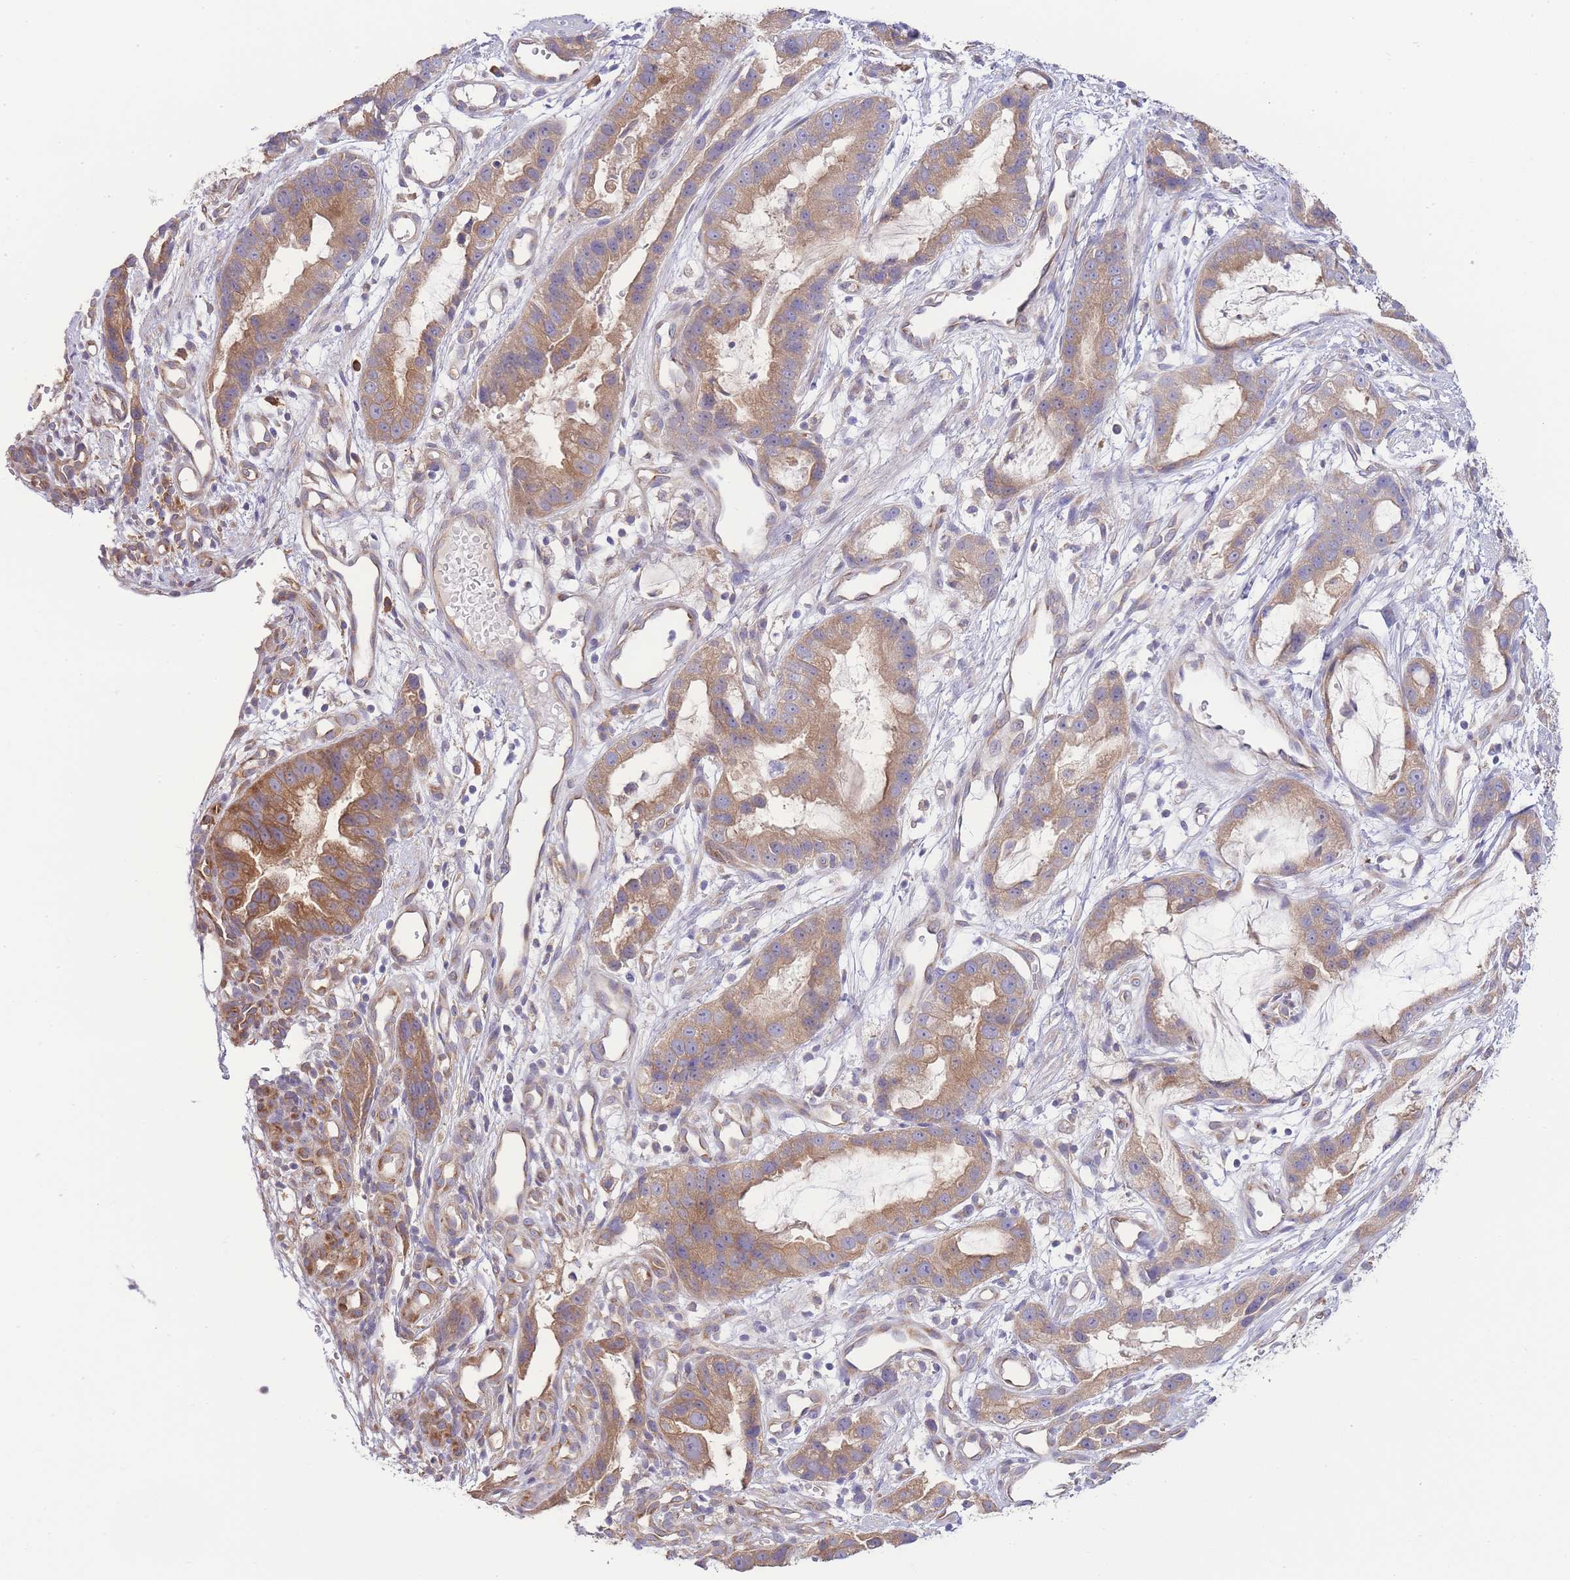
{"staining": {"intensity": "moderate", "quantity": ">75%", "location": "cytoplasmic/membranous"}, "tissue": "stomach cancer", "cell_type": "Tumor cells", "image_type": "cancer", "snomed": [{"axis": "morphology", "description": "Adenocarcinoma, NOS"}, {"axis": "topography", "description": "Stomach"}], "caption": "Adenocarcinoma (stomach) stained with immunohistochemistry reveals moderate cytoplasmic/membranous expression in approximately >75% of tumor cells.", "gene": "BEX1", "patient": {"sex": "male", "age": 55}}